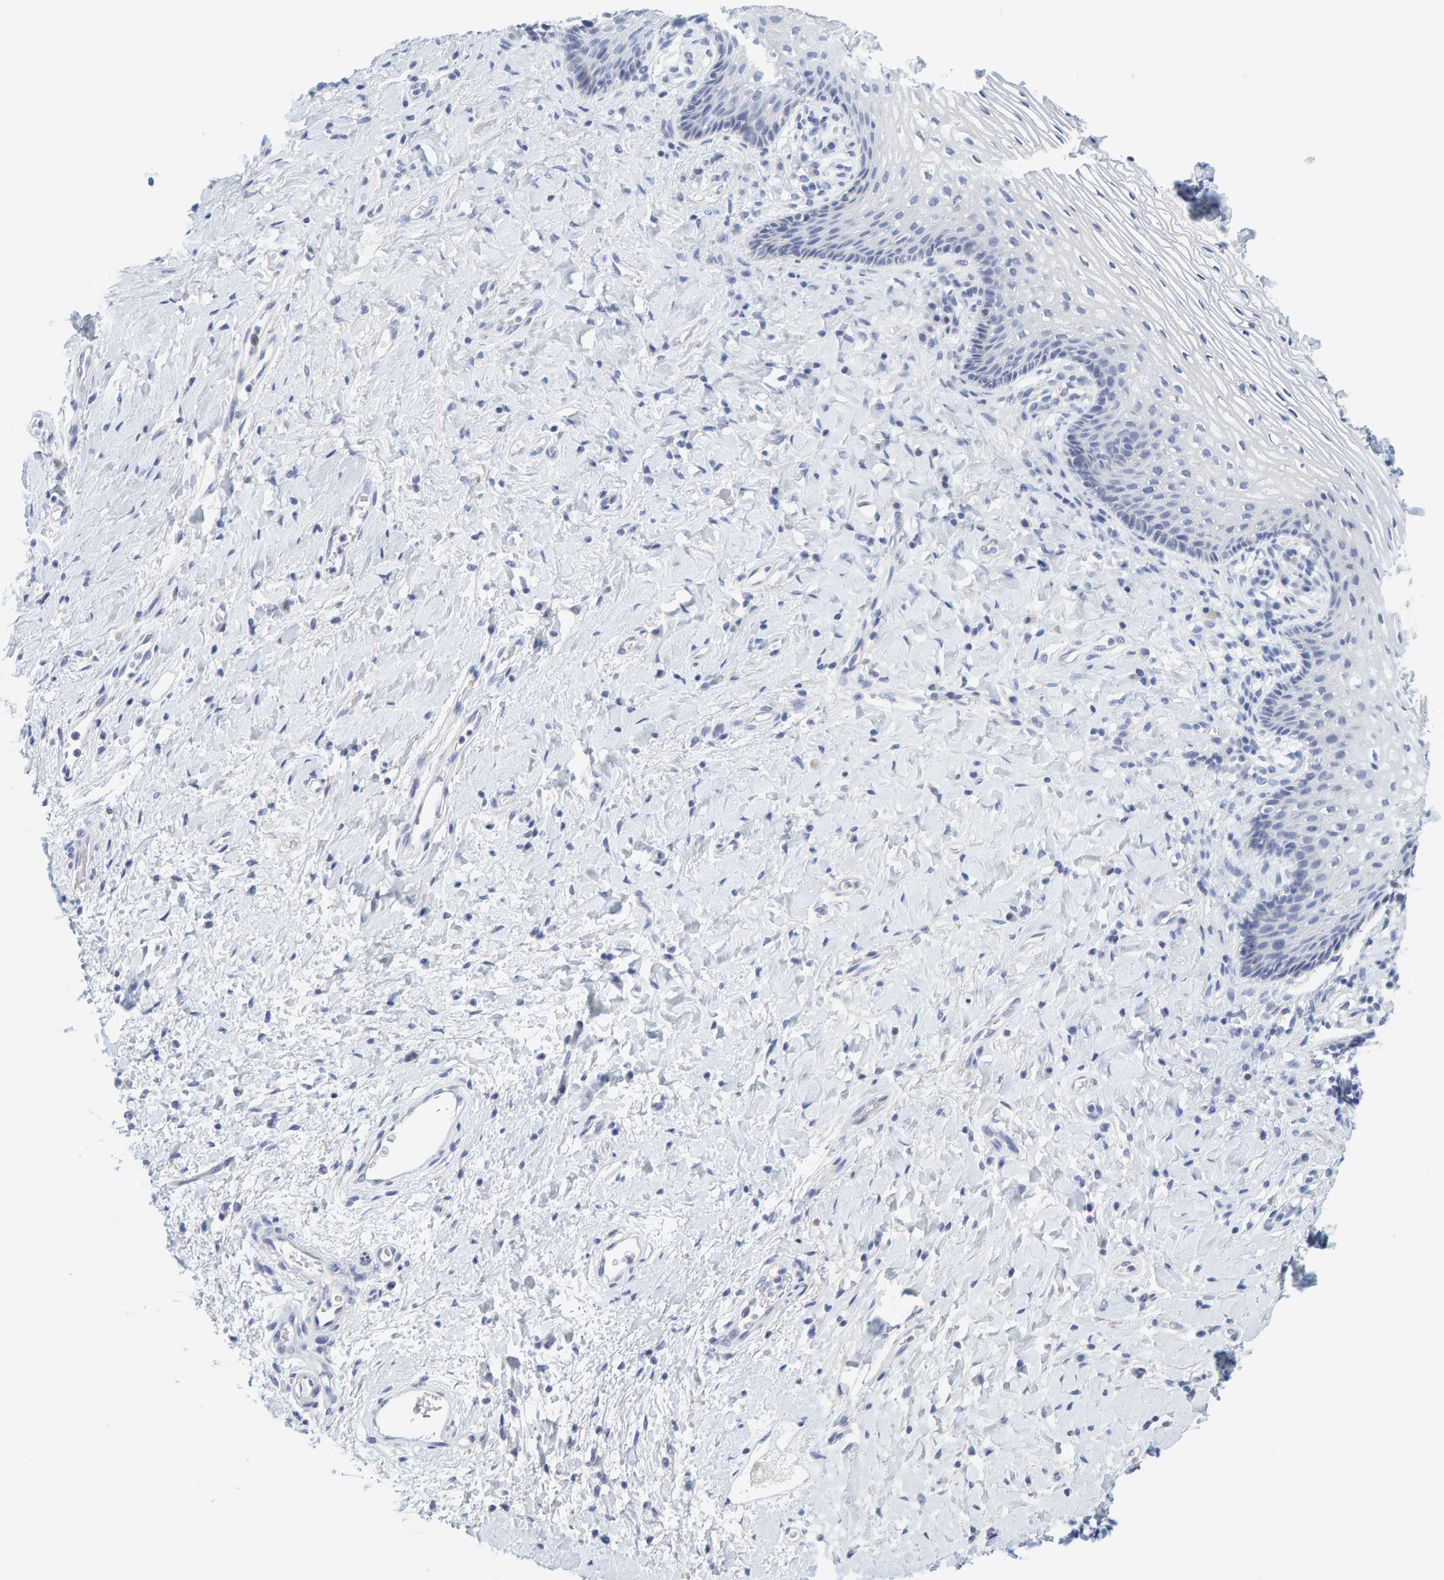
{"staining": {"intensity": "negative", "quantity": "none", "location": "none"}, "tissue": "vagina", "cell_type": "Squamous epithelial cells", "image_type": "normal", "snomed": [{"axis": "morphology", "description": "Normal tissue, NOS"}, {"axis": "topography", "description": "Vagina"}], "caption": "Squamous epithelial cells show no significant protein staining in unremarkable vagina. (Immunohistochemistry (ihc), brightfield microscopy, high magnification).", "gene": "MOG", "patient": {"sex": "female", "age": 60}}